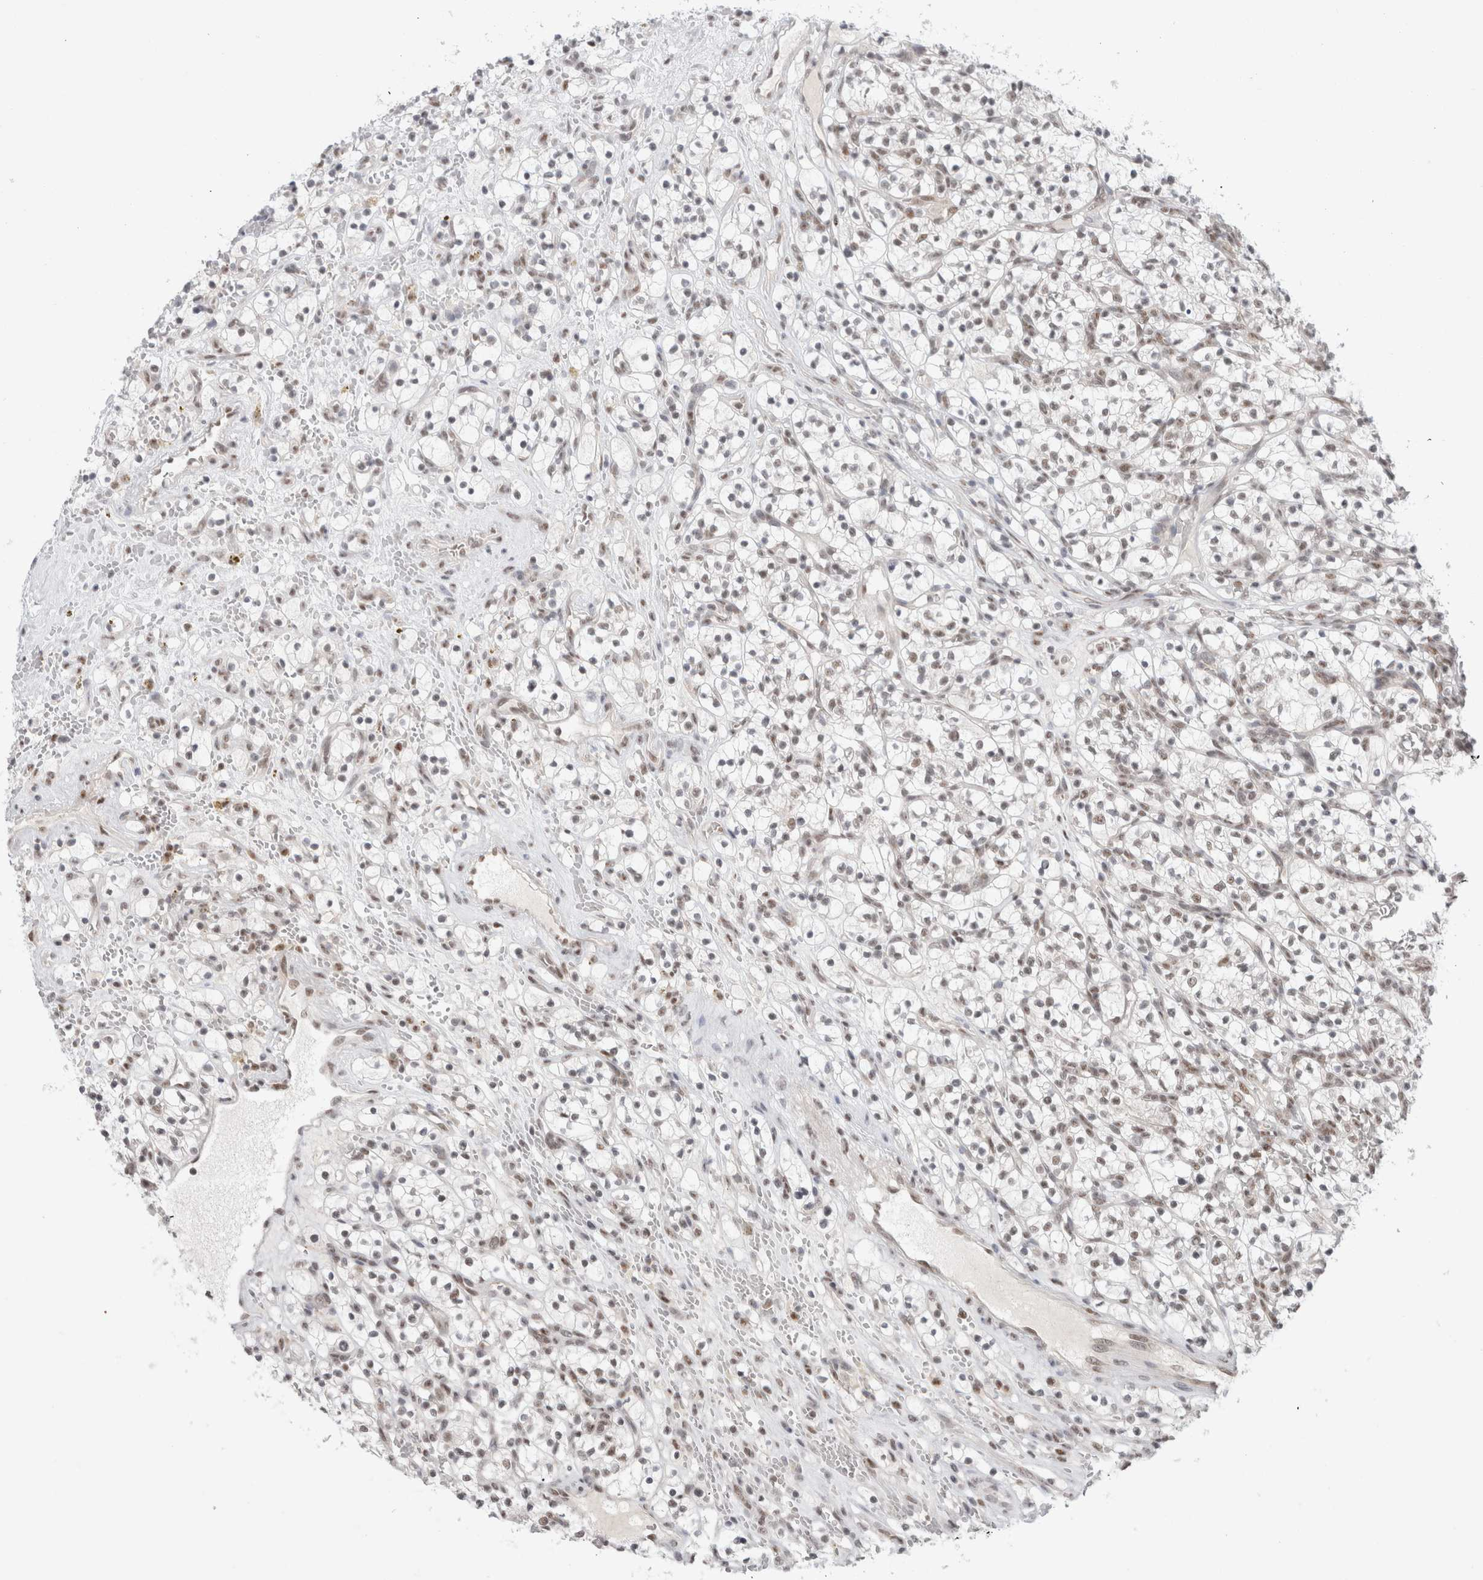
{"staining": {"intensity": "weak", "quantity": "25%-75%", "location": "nuclear"}, "tissue": "renal cancer", "cell_type": "Tumor cells", "image_type": "cancer", "snomed": [{"axis": "morphology", "description": "Adenocarcinoma, NOS"}, {"axis": "topography", "description": "Kidney"}], "caption": "Protein analysis of renal adenocarcinoma tissue demonstrates weak nuclear positivity in about 25%-75% of tumor cells.", "gene": "TRMT12", "patient": {"sex": "female", "age": 57}}